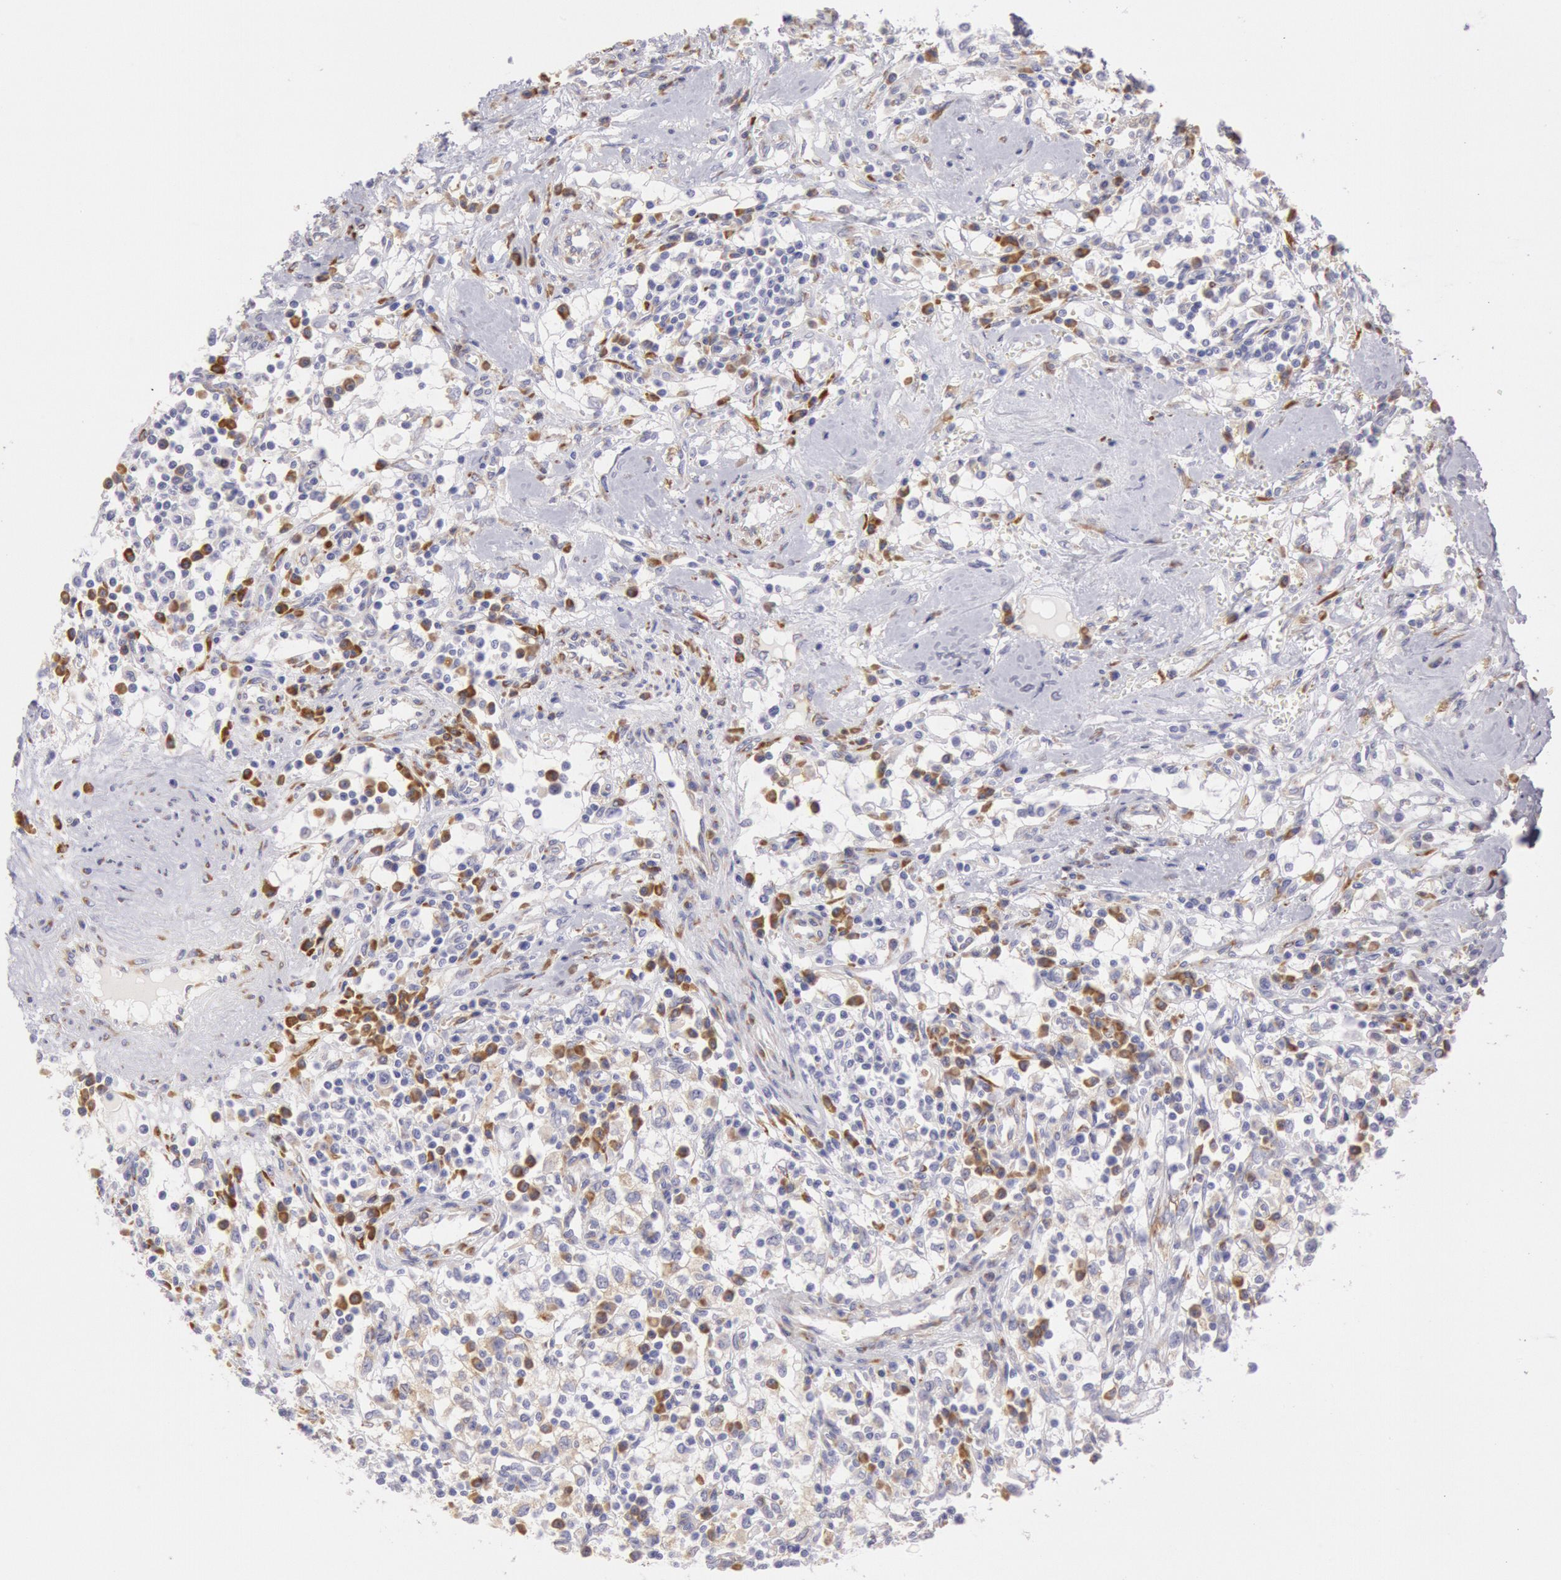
{"staining": {"intensity": "moderate", "quantity": "25%-75%", "location": "cytoplasmic/membranous"}, "tissue": "renal cancer", "cell_type": "Tumor cells", "image_type": "cancer", "snomed": [{"axis": "morphology", "description": "Adenocarcinoma, NOS"}, {"axis": "topography", "description": "Kidney"}], "caption": "Protein expression by immunohistochemistry (IHC) exhibits moderate cytoplasmic/membranous staining in approximately 25%-75% of tumor cells in renal adenocarcinoma. (Brightfield microscopy of DAB IHC at high magnification).", "gene": "CIDEB", "patient": {"sex": "male", "age": 82}}